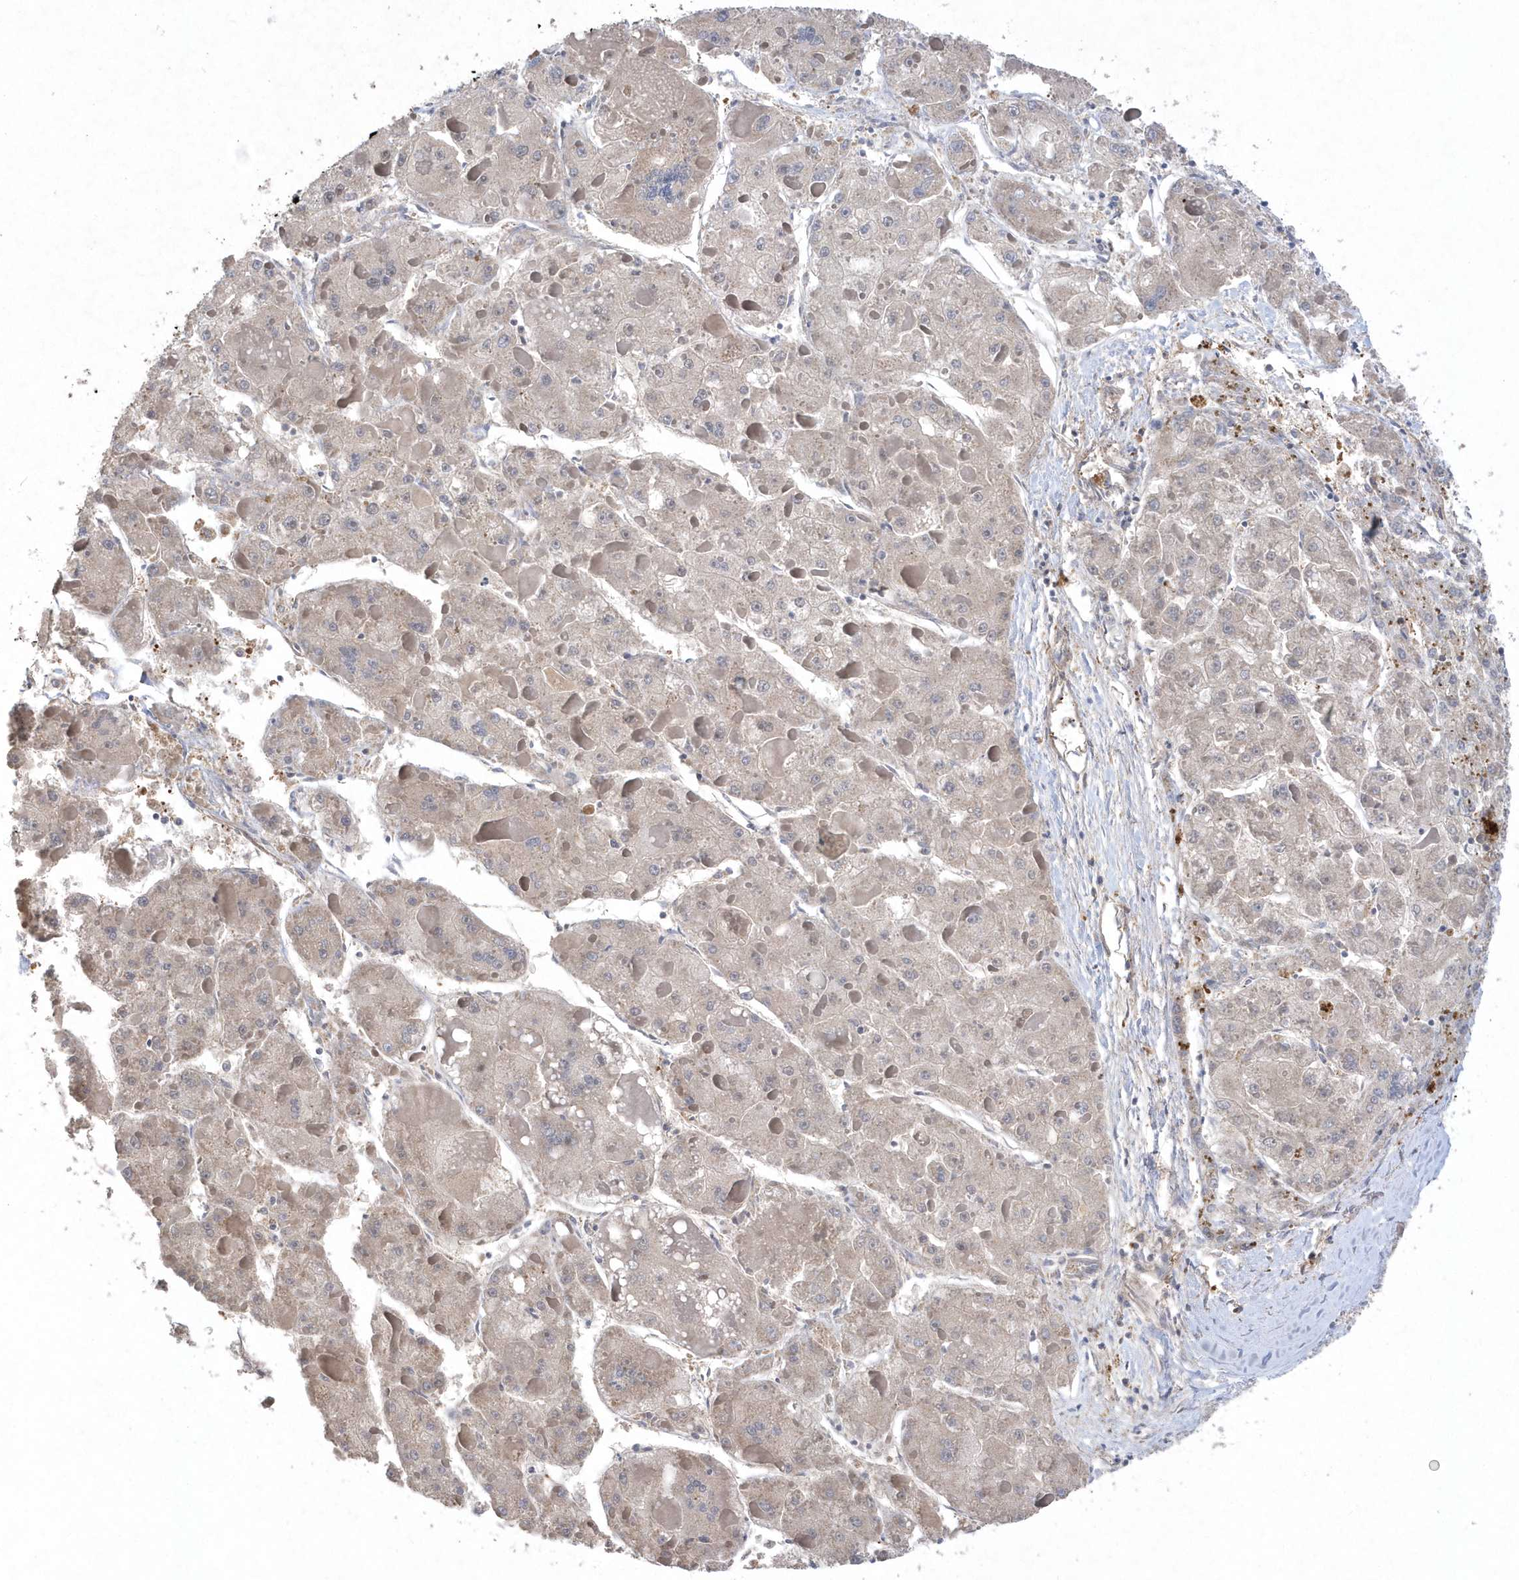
{"staining": {"intensity": "negative", "quantity": "none", "location": "none"}, "tissue": "liver cancer", "cell_type": "Tumor cells", "image_type": "cancer", "snomed": [{"axis": "morphology", "description": "Carcinoma, Hepatocellular, NOS"}, {"axis": "topography", "description": "Liver"}], "caption": "This photomicrograph is of liver hepatocellular carcinoma stained with IHC to label a protein in brown with the nuclei are counter-stained blue. There is no positivity in tumor cells.", "gene": "ACYP1", "patient": {"sex": "female", "age": 73}}